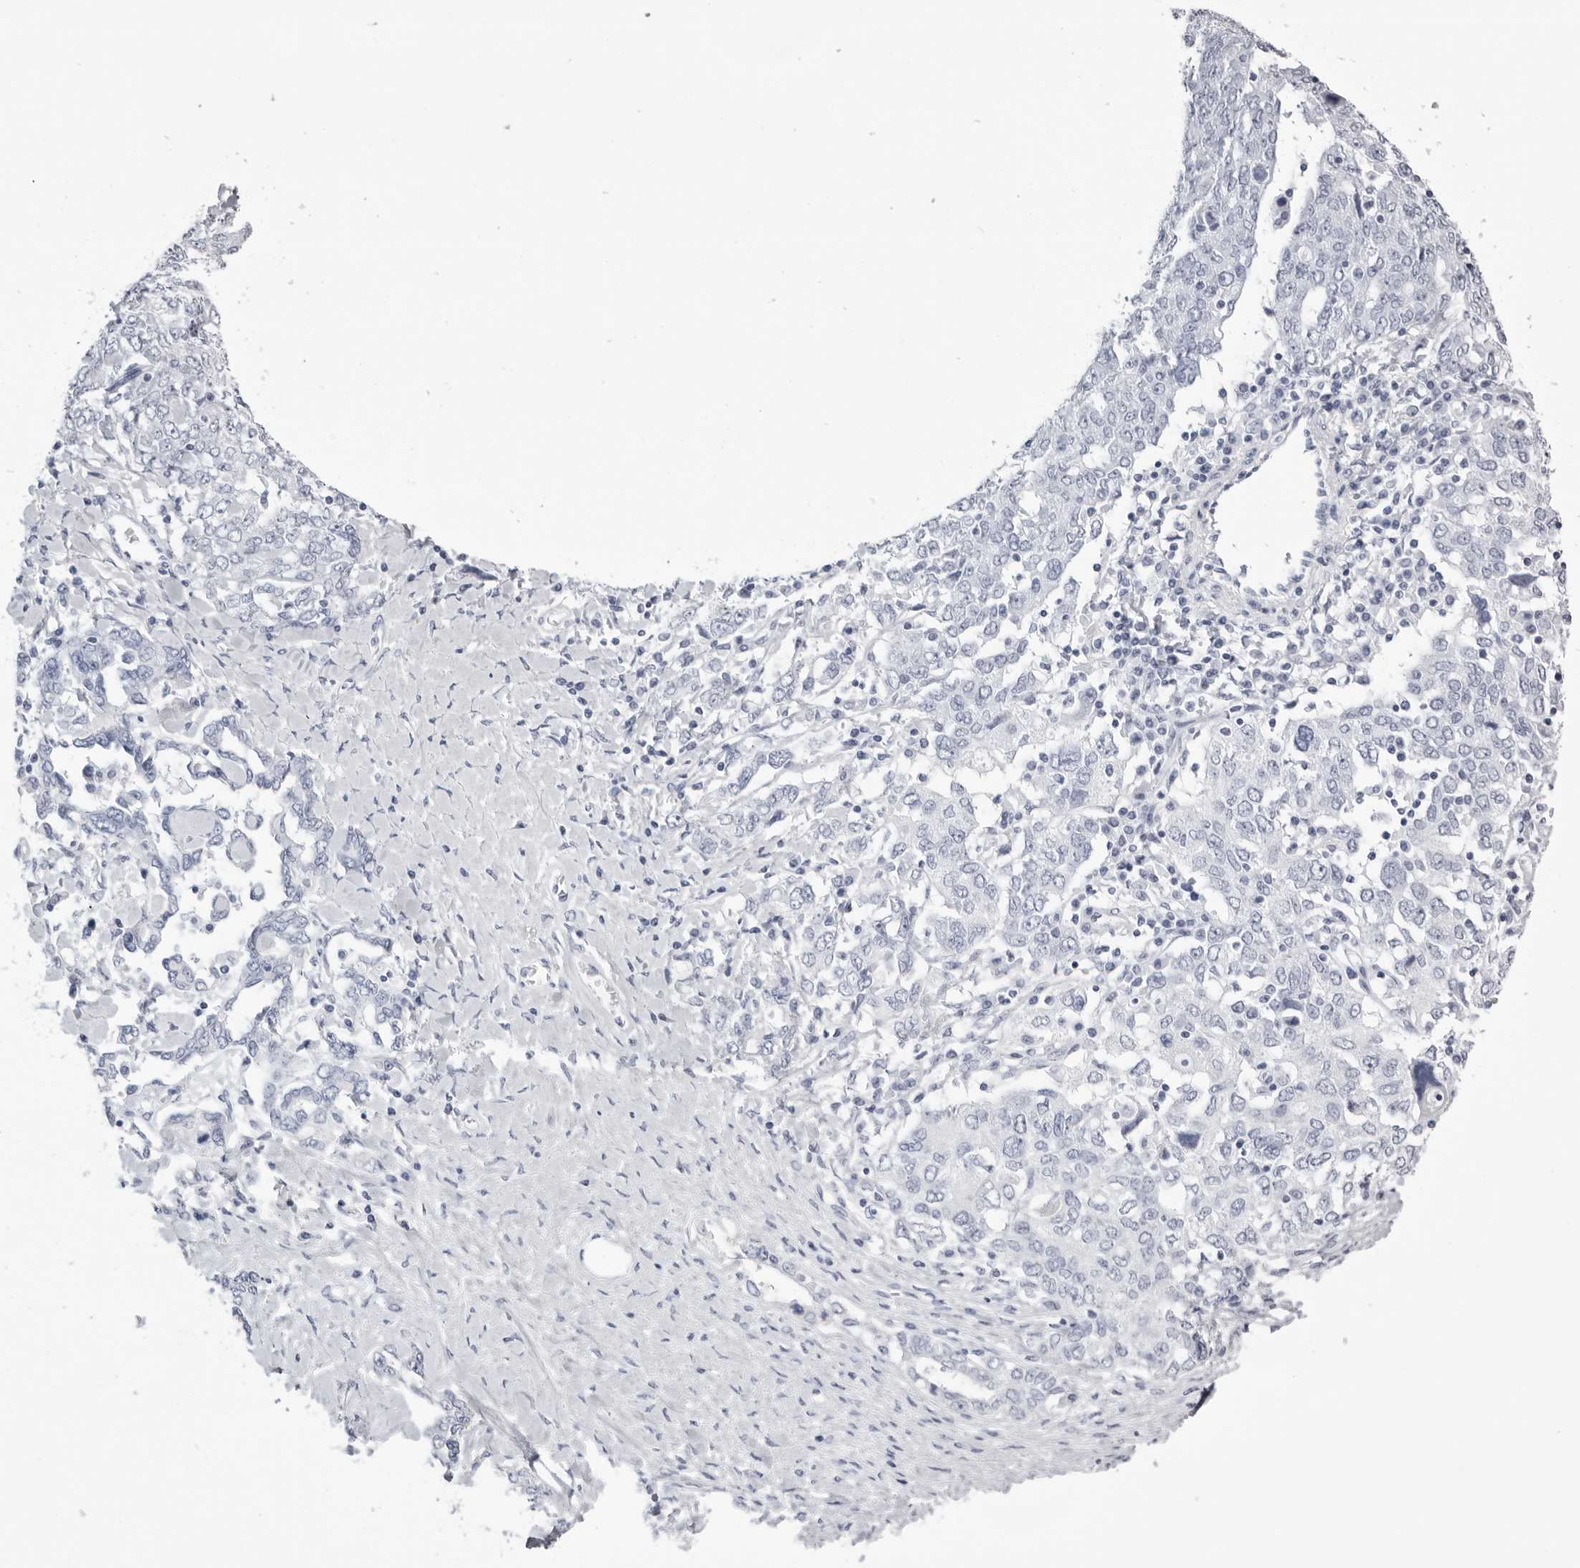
{"staining": {"intensity": "negative", "quantity": "none", "location": "none"}, "tissue": "ovarian cancer", "cell_type": "Tumor cells", "image_type": "cancer", "snomed": [{"axis": "morphology", "description": "Carcinoma, endometroid"}, {"axis": "topography", "description": "Ovary"}], "caption": "Tumor cells show no significant expression in ovarian cancer. (DAB immunohistochemistry visualized using brightfield microscopy, high magnification).", "gene": "TMOD4", "patient": {"sex": "female", "age": 62}}